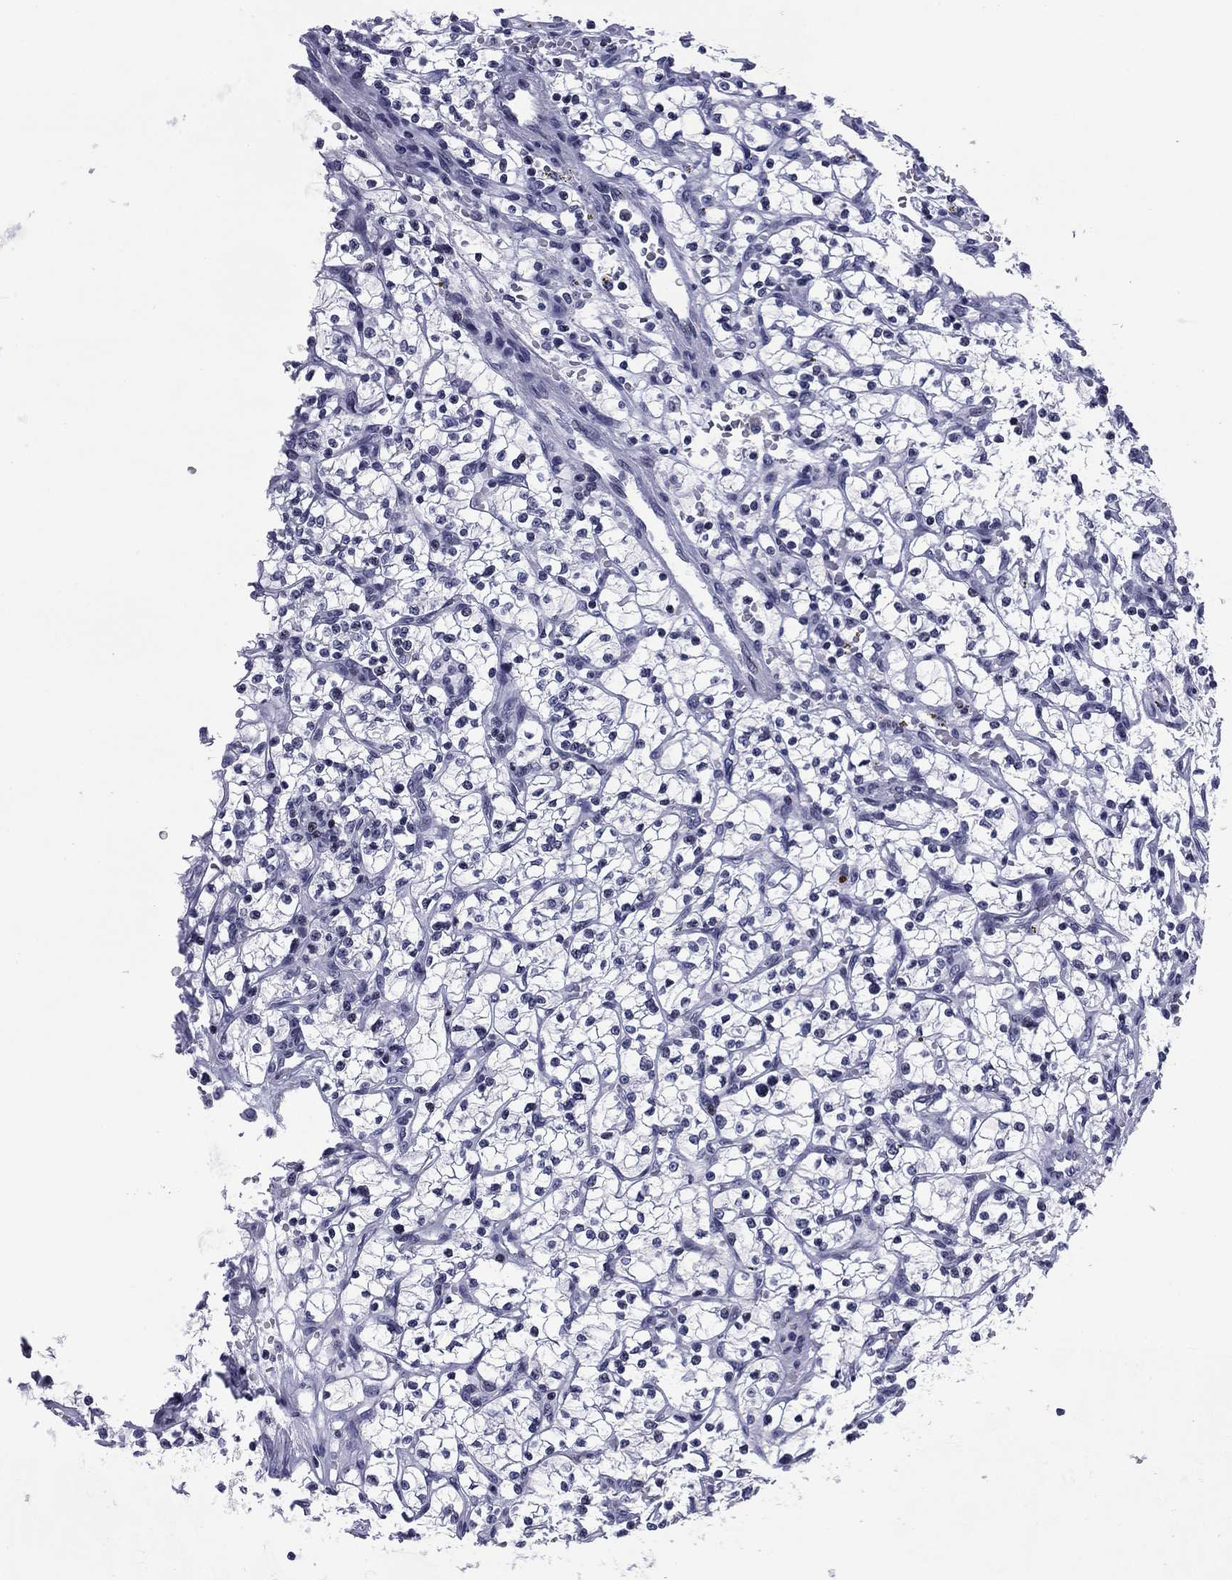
{"staining": {"intensity": "negative", "quantity": "none", "location": "none"}, "tissue": "renal cancer", "cell_type": "Tumor cells", "image_type": "cancer", "snomed": [{"axis": "morphology", "description": "Adenocarcinoma, NOS"}, {"axis": "topography", "description": "Kidney"}], "caption": "Immunohistochemistry of human adenocarcinoma (renal) demonstrates no staining in tumor cells.", "gene": "CCDC144A", "patient": {"sex": "female", "age": 64}}